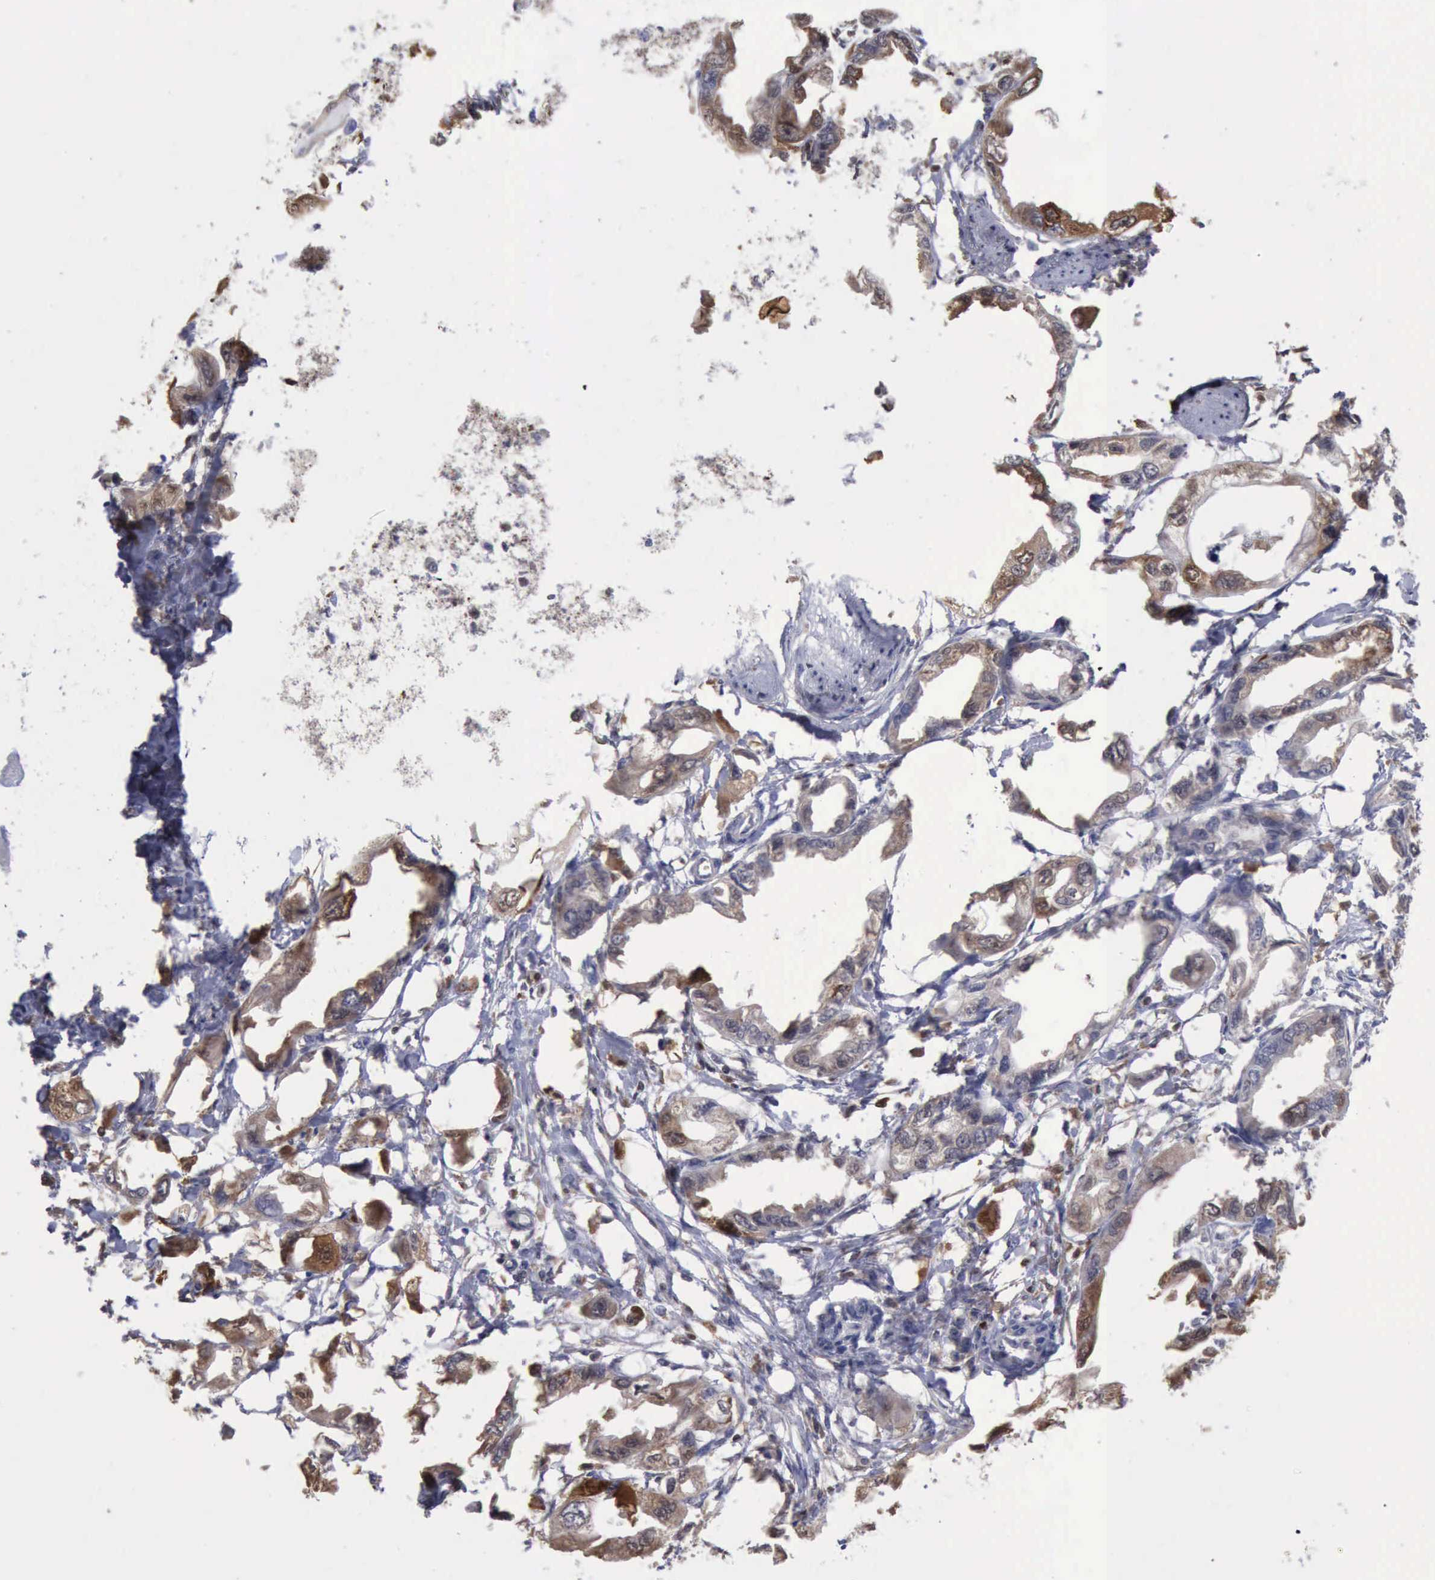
{"staining": {"intensity": "moderate", "quantity": "25%-75%", "location": "cytoplasmic/membranous"}, "tissue": "endometrial cancer", "cell_type": "Tumor cells", "image_type": "cancer", "snomed": [{"axis": "morphology", "description": "Adenocarcinoma, NOS"}, {"axis": "topography", "description": "Endometrium"}], "caption": "Protein staining by immunohistochemistry (IHC) demonstrates moderate cytoplasmic/membranous positivity in about 25%-75% of tumor cells in endometrial adenocarcinoma.", "gene": "STAT1", "patient": {"sex": "female", "age": 67}}